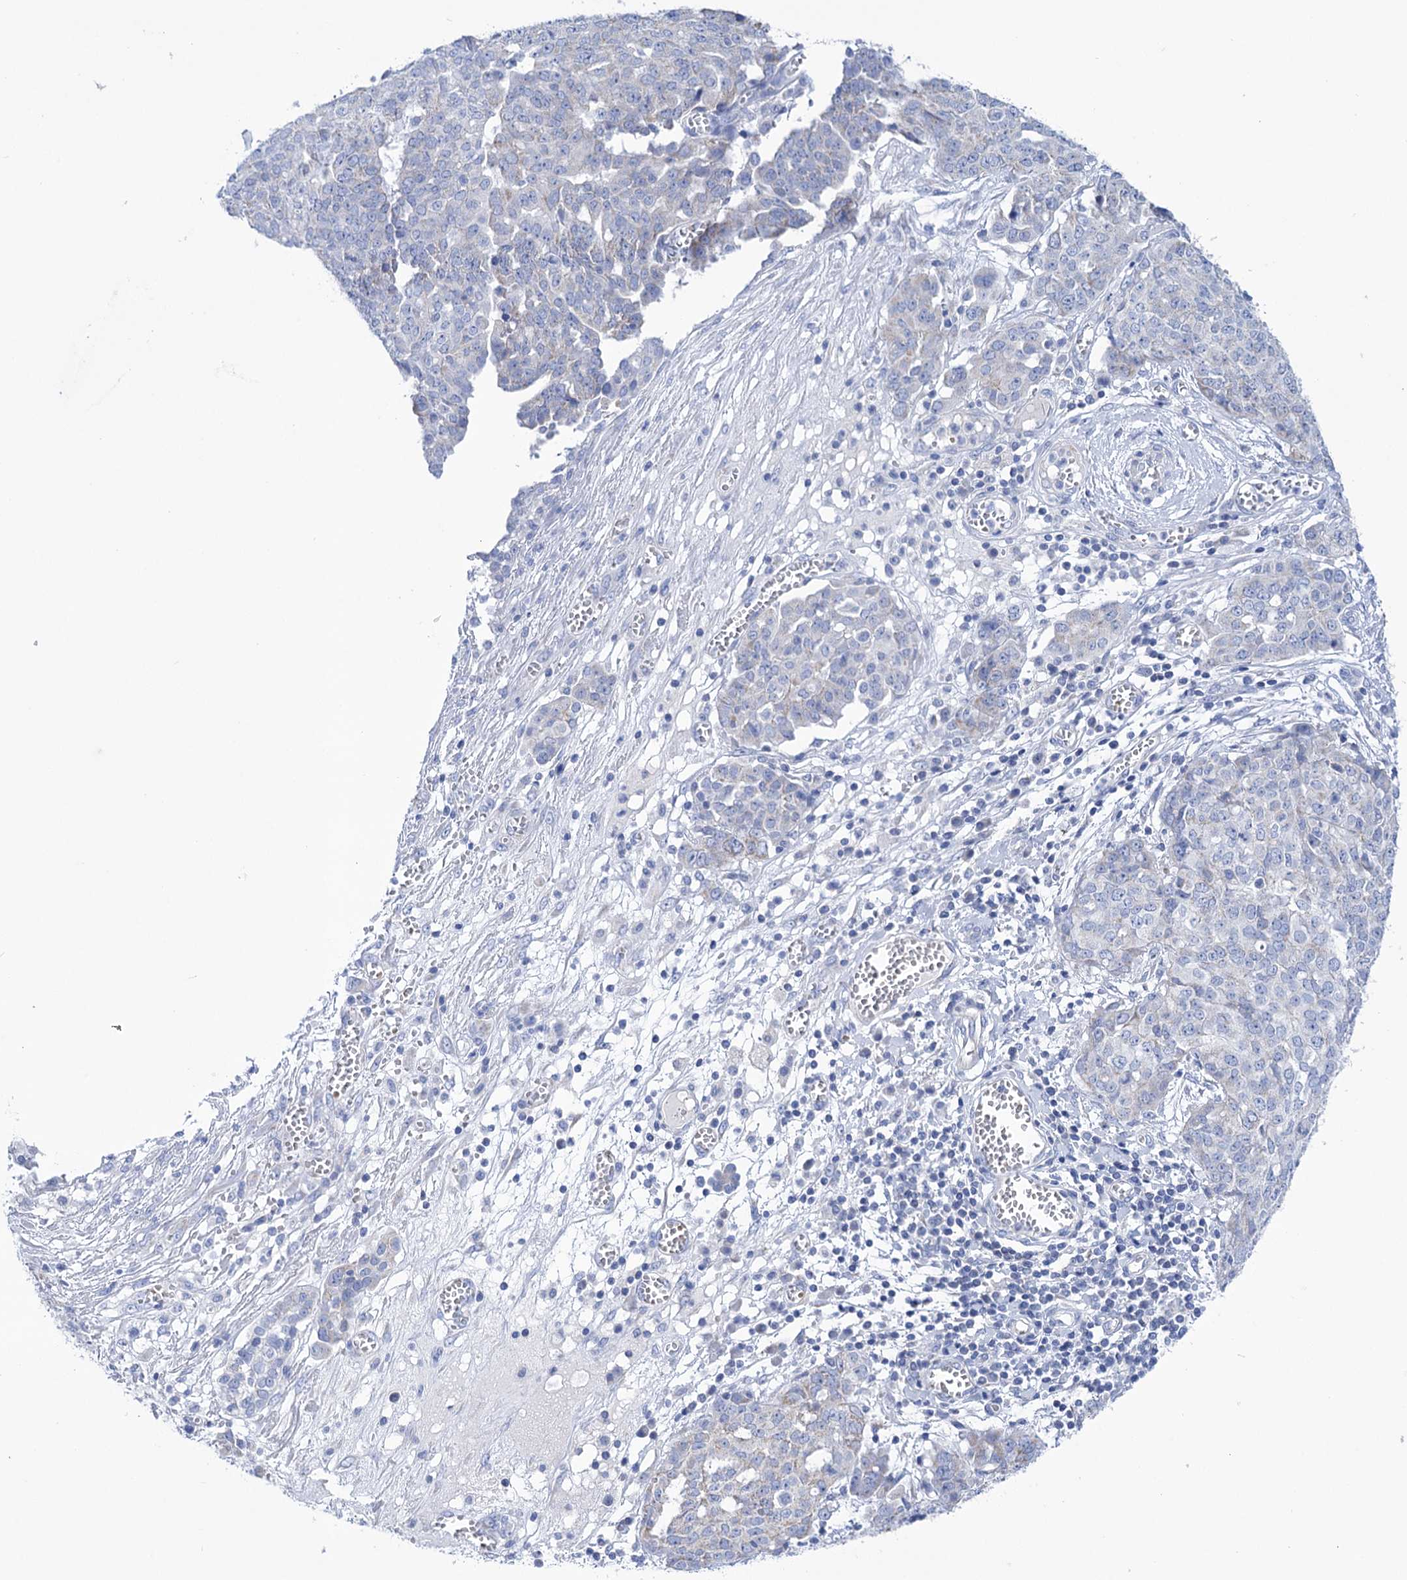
{"staining": {"intensity": "negative", "quantity": "none", "location": "none"}, "tissue": "ovarian cancer", "cell_type": "Tumor cells", "image_type": "cancer", "snomed": [{"axis": "morphology", "description": "Cystadenocarcinoma, serous, NOS"}, {"axis": "topography", "description": "Soft tissue"}, {"axis": "topography", "description": "Ovary"}], "caption": "A histopathology image of human ovarian serous cystadenocarcinoma is negative for staining in tumor cells.", "gene": "YARS2", "patient": {"sex": "female", "age": 57}}